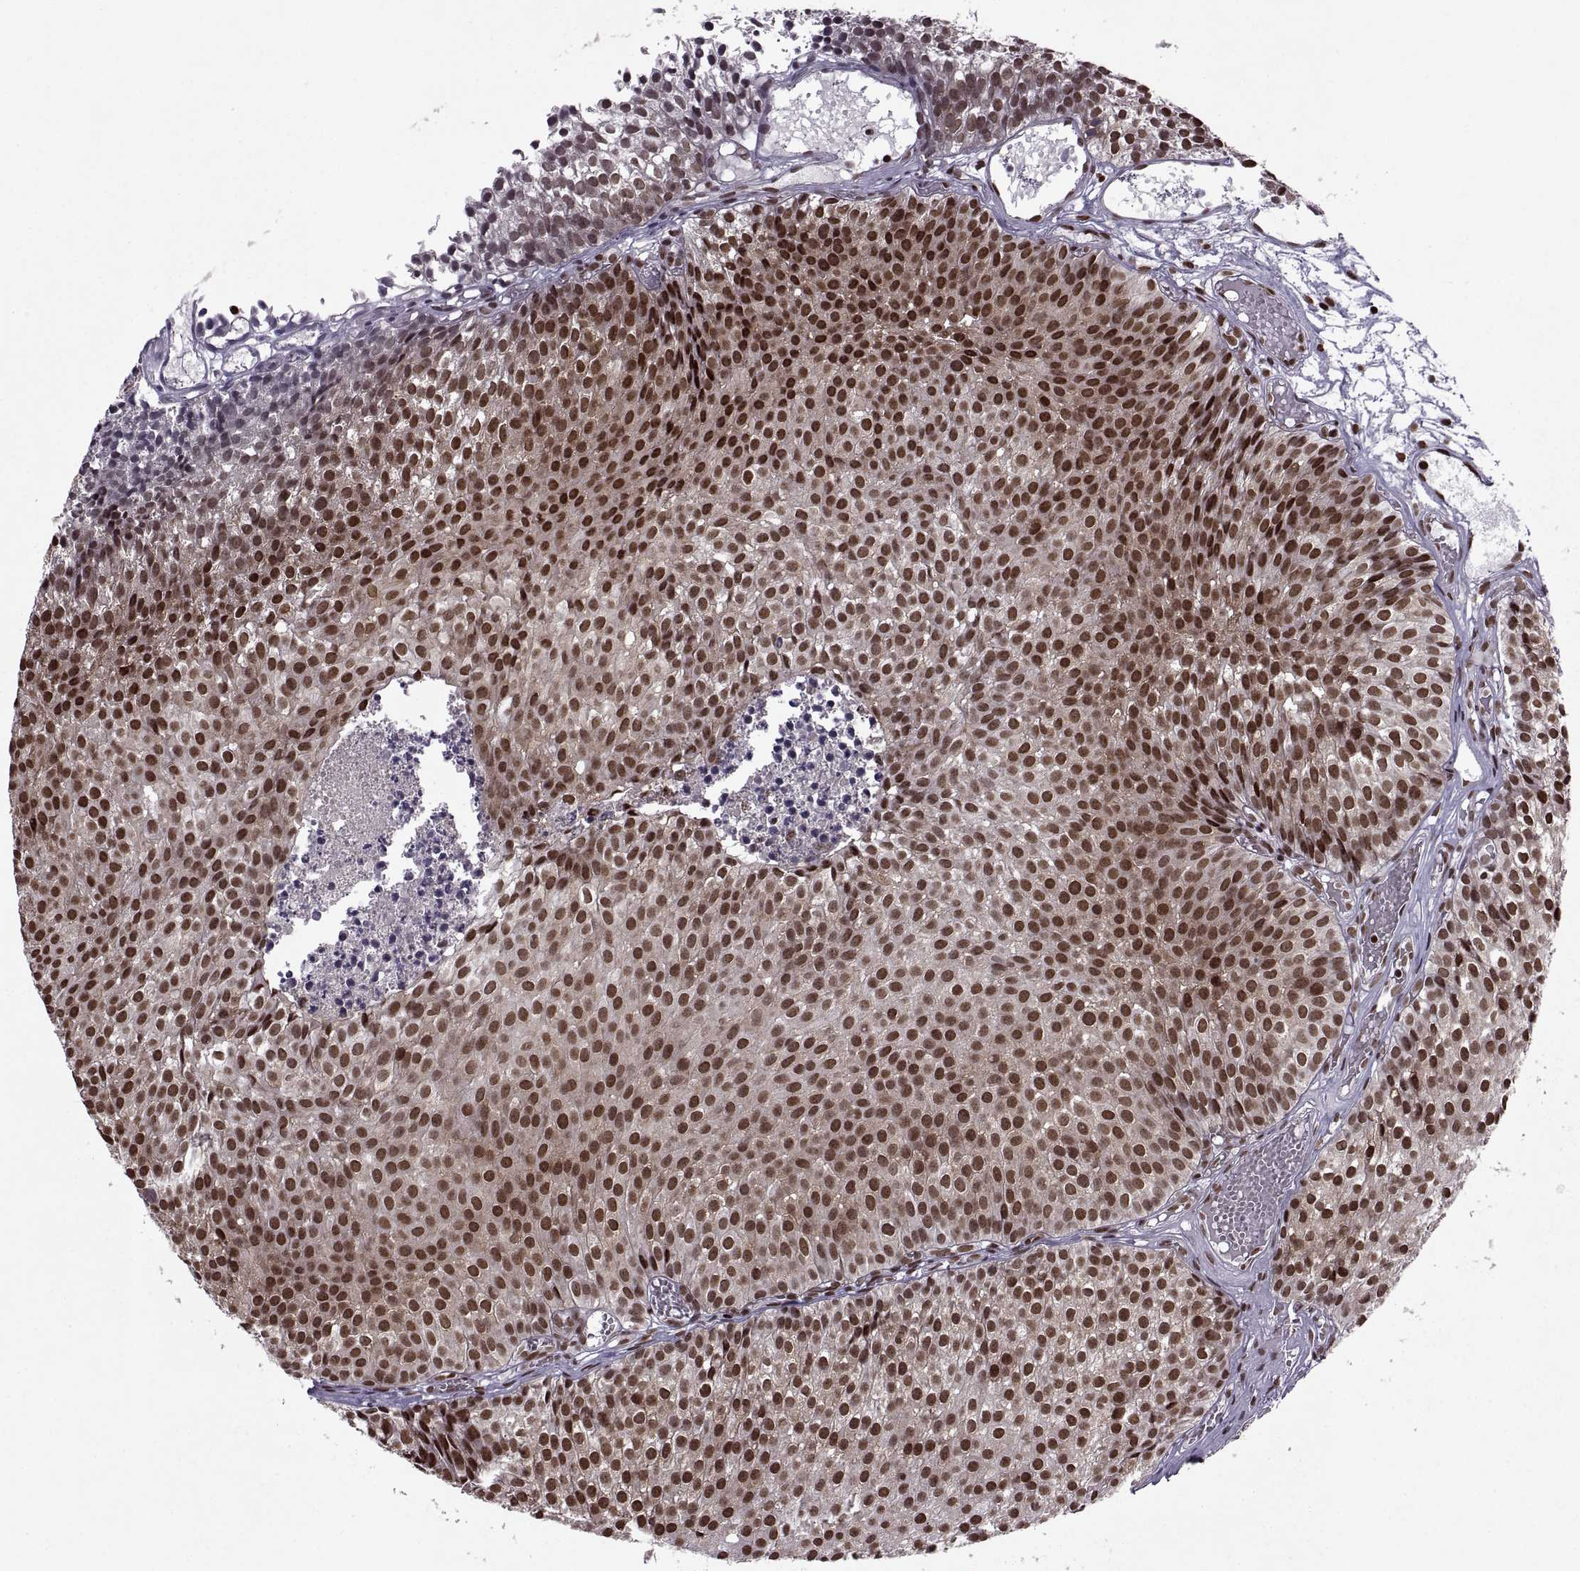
{"staining": {"intensity": "strong", "quantity": ">75%", "location": "nuclear"}, "tissue": "urothelial cancer", "cell_type": "Tumor cells", "image_type": "cancer", "snomed": [{"axis": "morphology", "description": "Urothelial carcinoma, Low grade"}, {"axis": "topography", "description": "Urinary bladder"}], "caption": "A high amount of strong nuclear expression is seen in approximately >75% of tumor cells in urothelial cancer tissue.", "gene": "MT1E", "patient": {"sex": "male", "age": 63}}